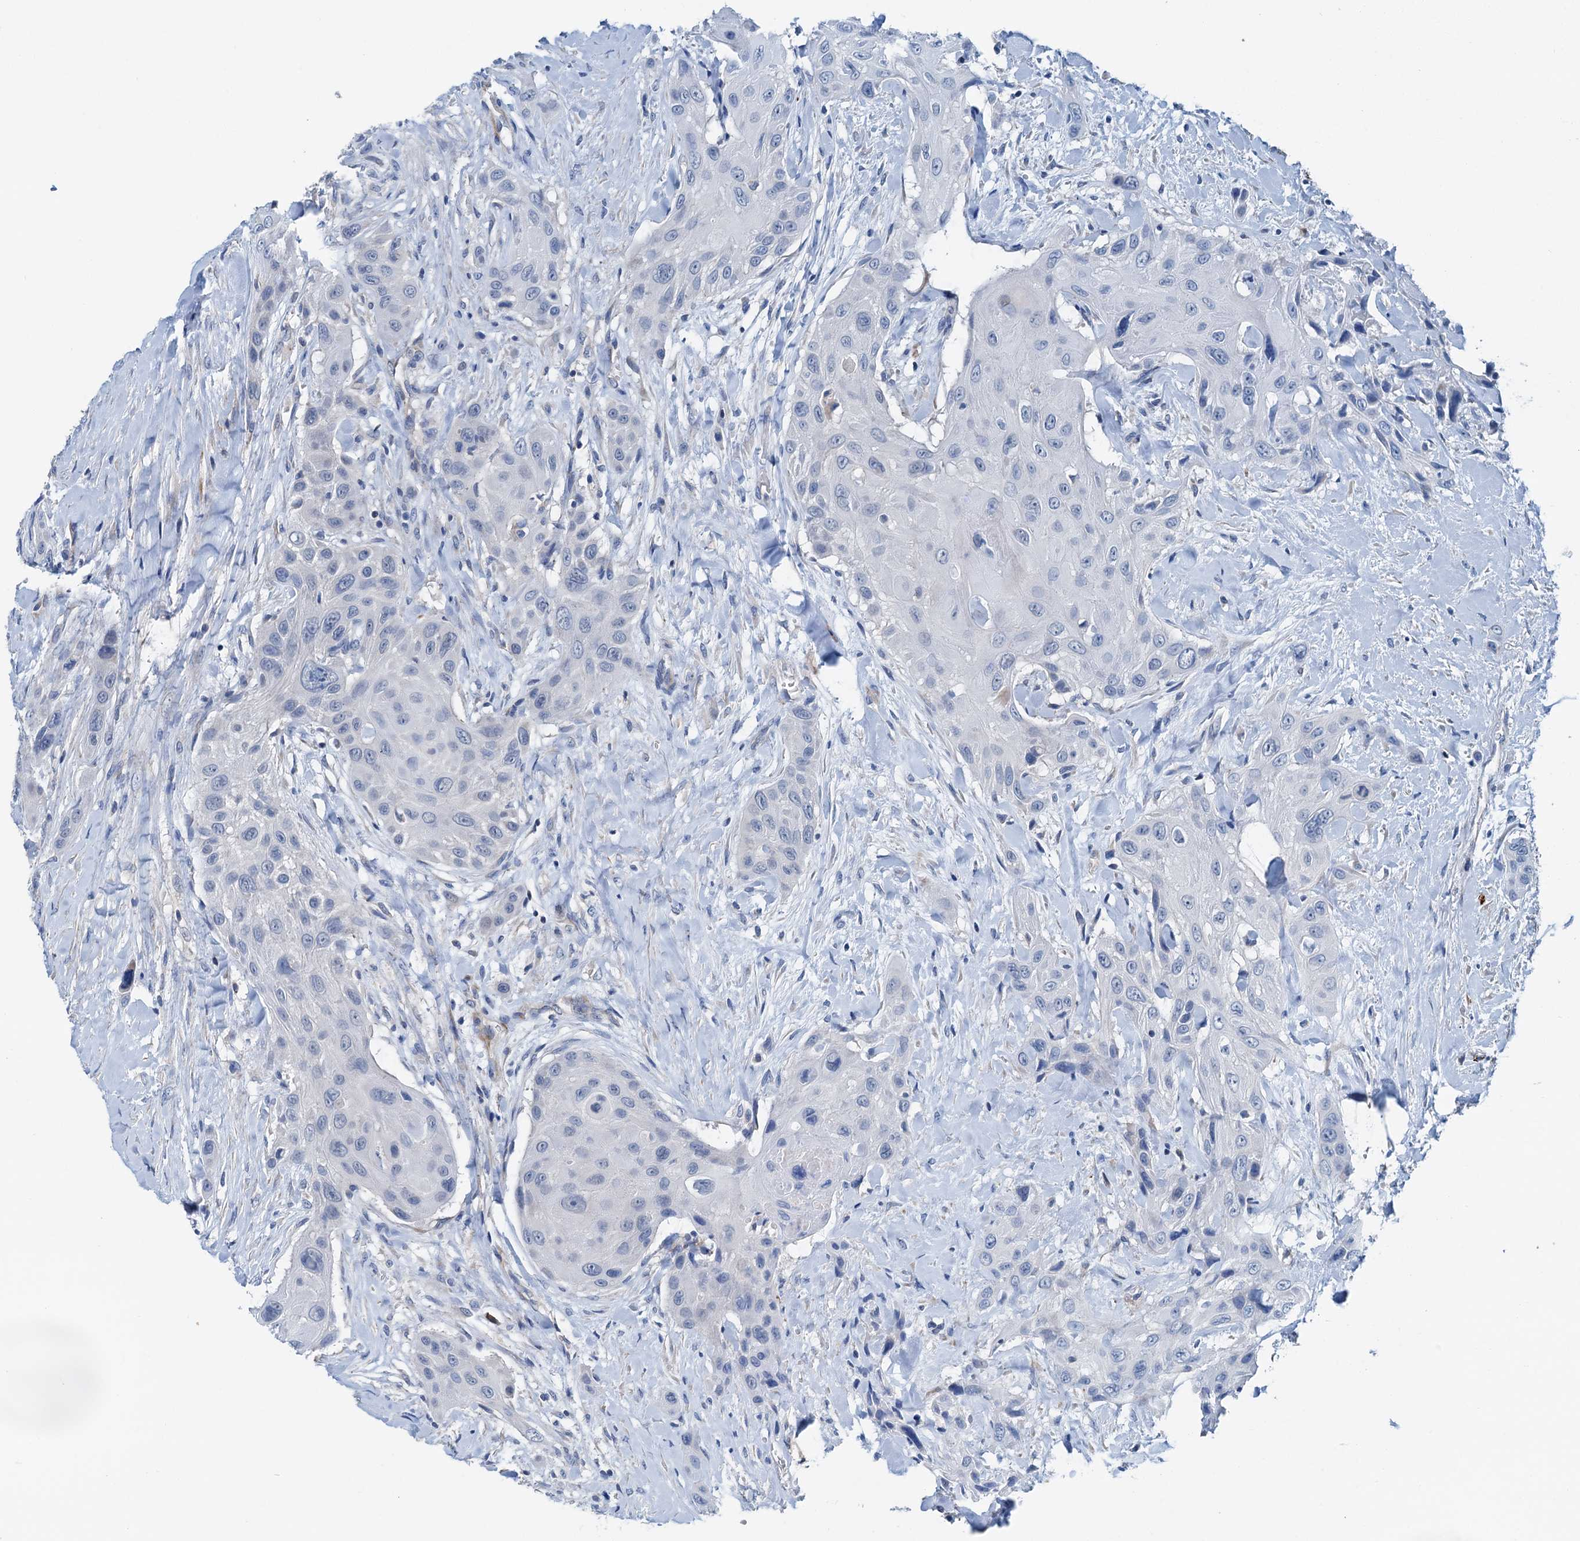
{"staining": {"intensity": "negative", "quantity": "none", "location": "none"}, "tissue": "head and neck cancer", "cell_type": "Tumor cells", "image_type": "cancer", "snomed": [{"axis": "morphology", "description": "Squamous cell carcinoma, NOS"}, {"axis": "topography", "description": "Head-Neck"}], "caption": "Immunohistochemistry (IHC) of squamous cell carcinoma (head and neck) shows no expression in tumor cells.", "gene": "ELAC1", "patient": {"sex": "male", "age": 81}}